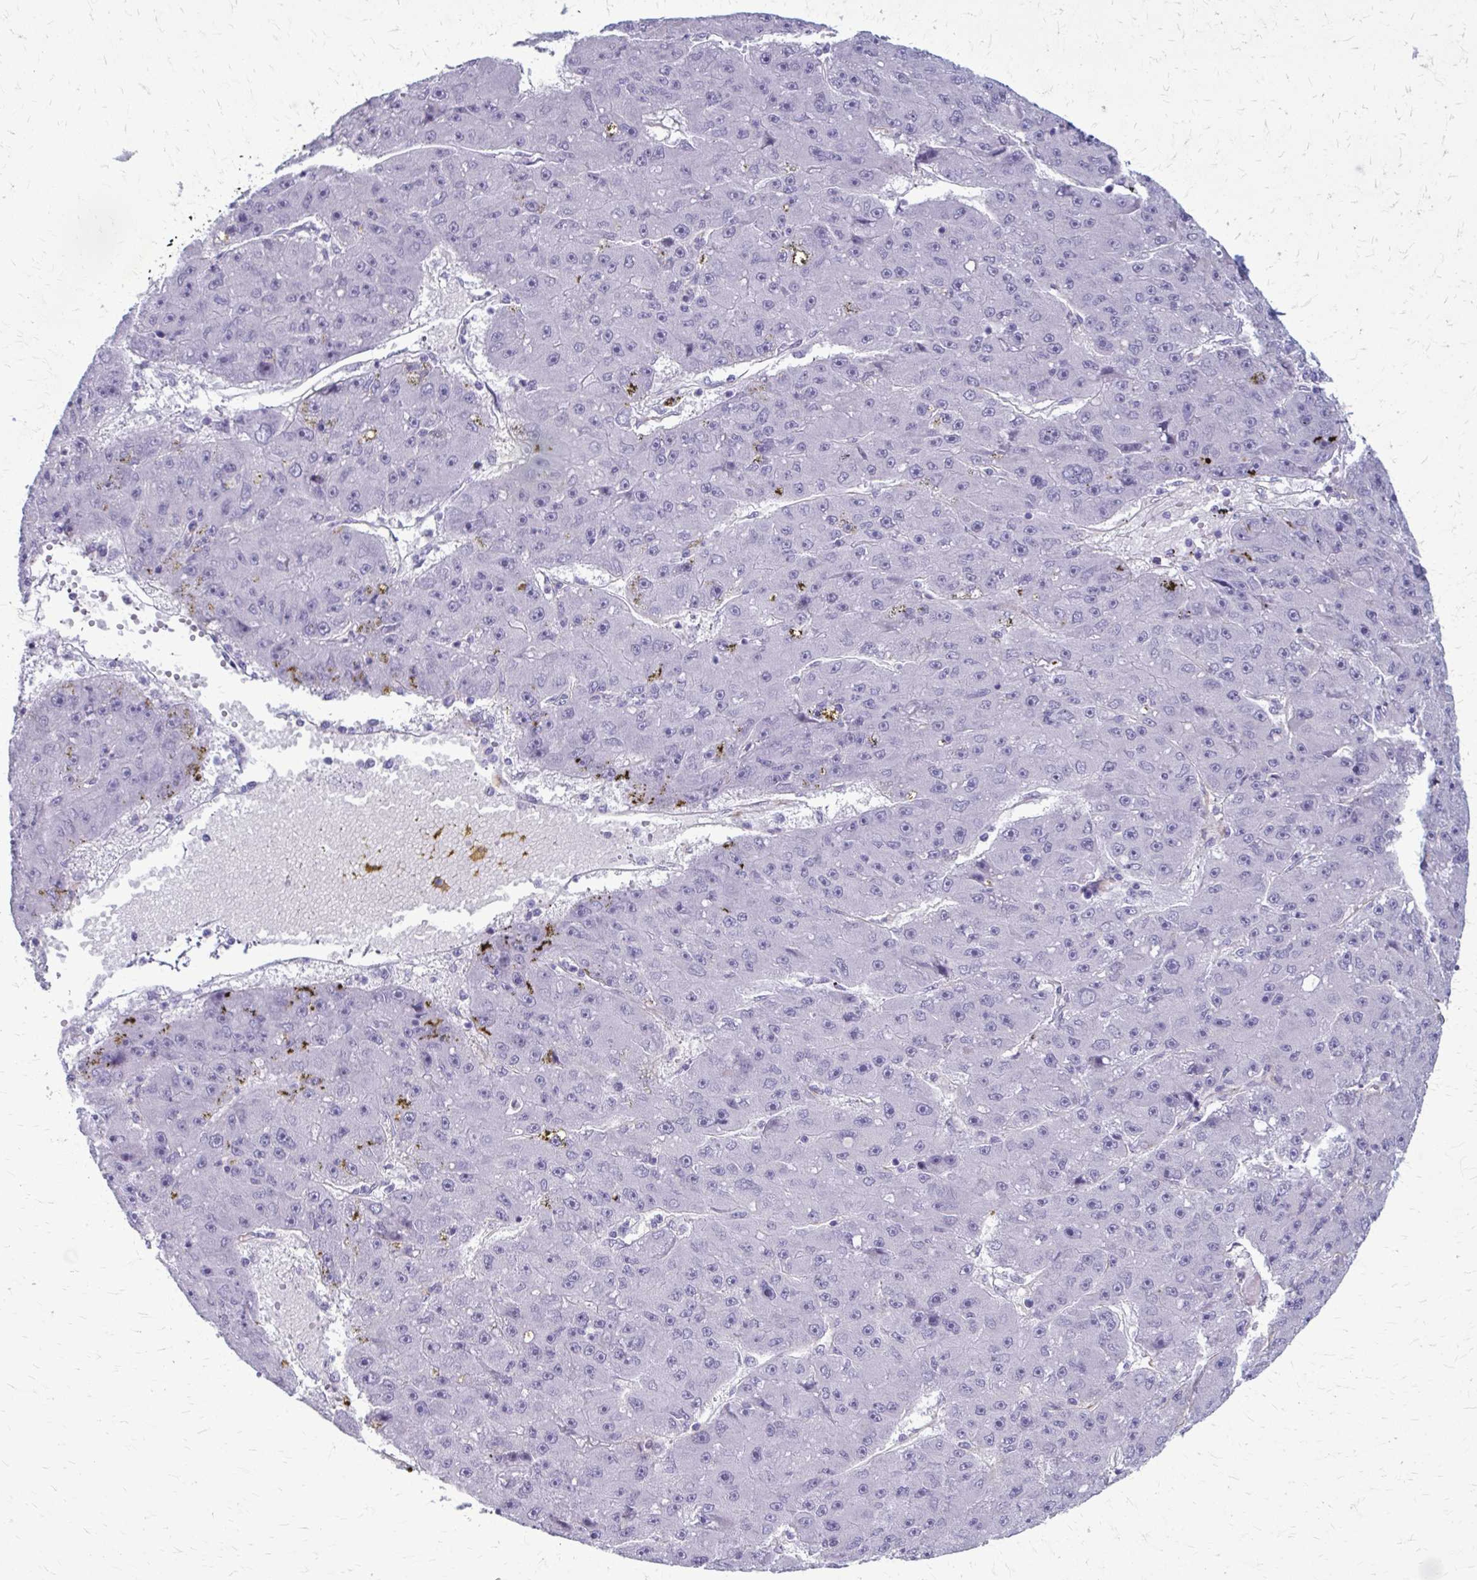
{"staining": {"intensity": "negative", "quantity": "none", "location": "none"}, "tissue": "liver cancer", "cell_type": "Tumor cells", "image_type": "cancer", "snomed": [{"axis": "morphology", "description": "Carcinoma, Hepatocellular, NOS"}, {"axis": "topography", "description": "Liver"}], "caption": "High power microscopy histopathology image of an immunohistochemistry histopathology image of liver hepatocellular carcinoma, revealing no significant positivity in tumor cells.", "gene": "CASQ2", "patient": {"sex": "male", "age": 67}}